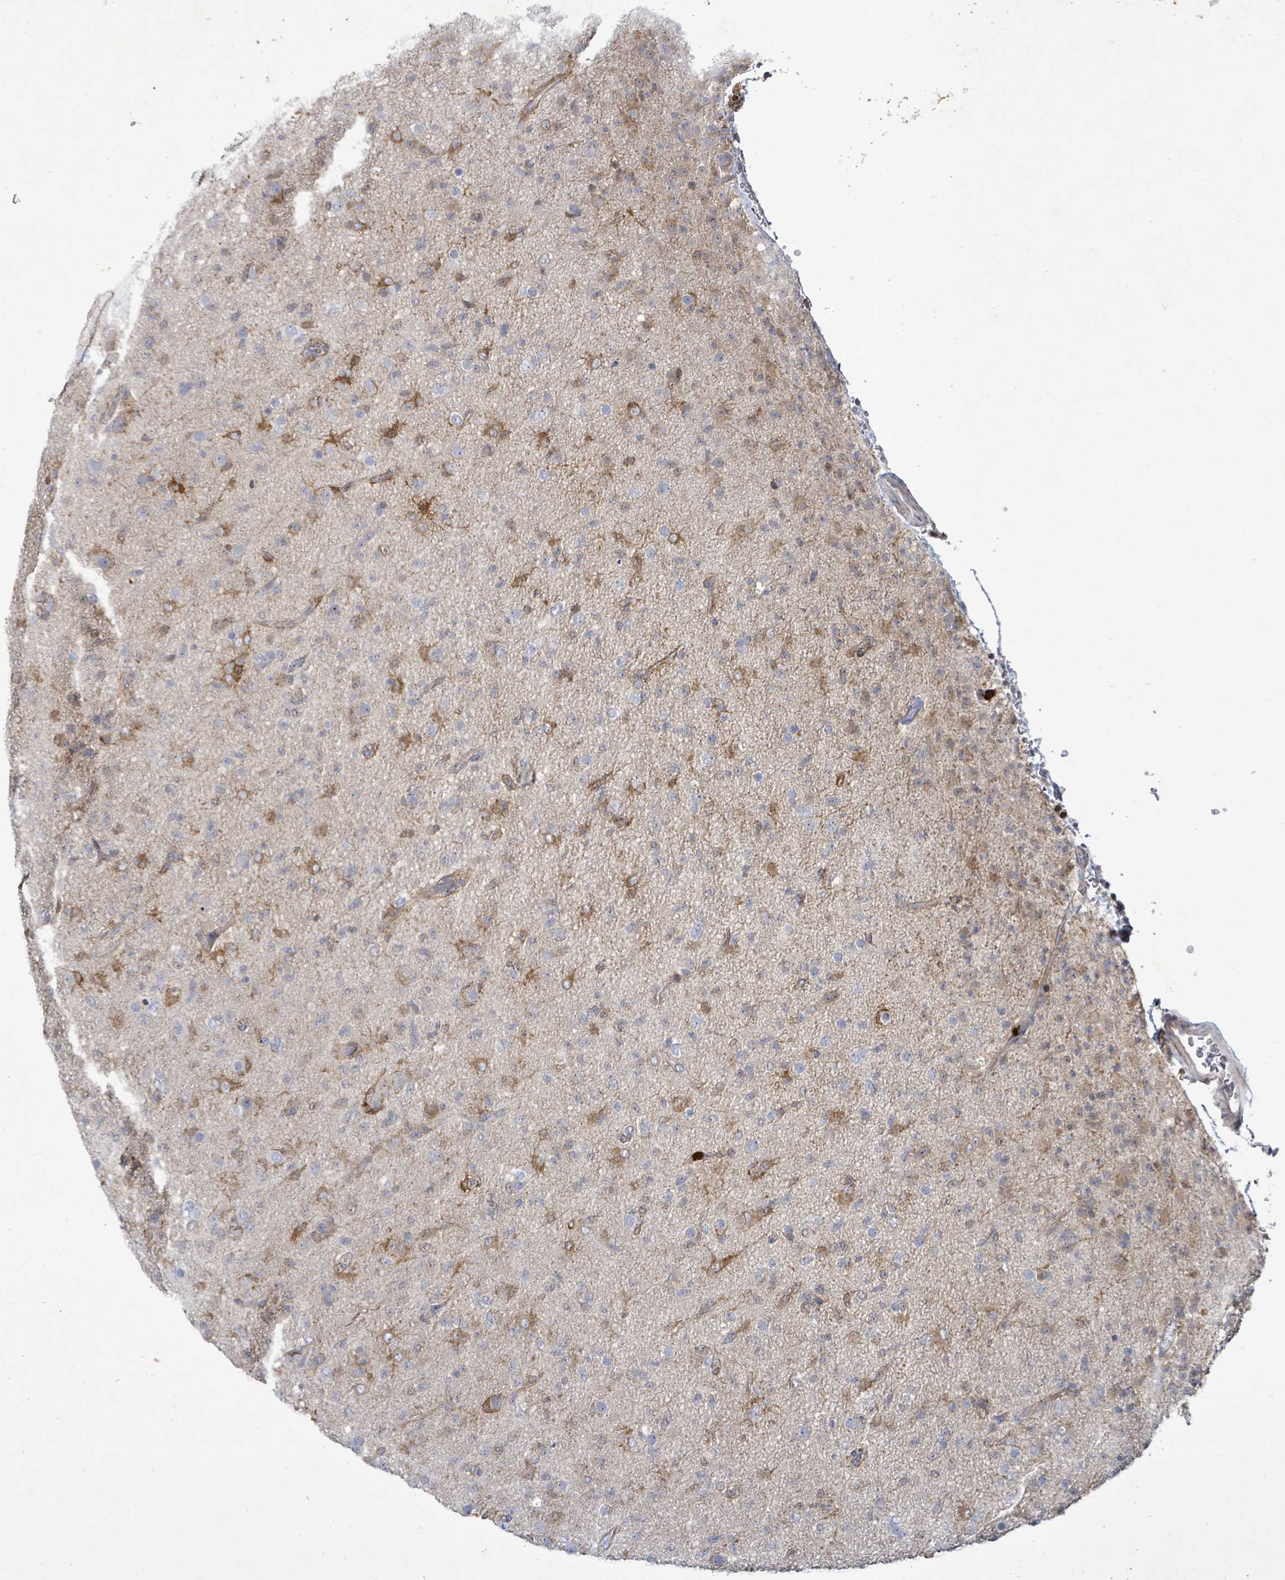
{"staining": {"intensity": "negative", "quantity": "none", "location": "none"}, "tissue": "glioma", "cell_type": "Tumor cells", "image_type": "cancer", "snomed": [{"axis": "morphology", "description": "Glioma, malignant, Low grade"}, {"axis": "topography", "description": "Brain"}], "caption": "This is an IHC photomicrograph of human malignant glioma (low-grade). There is no expression in tumor cells.", "gene": "FAM210A", "patient": {"sex": "male", "age": 65}}